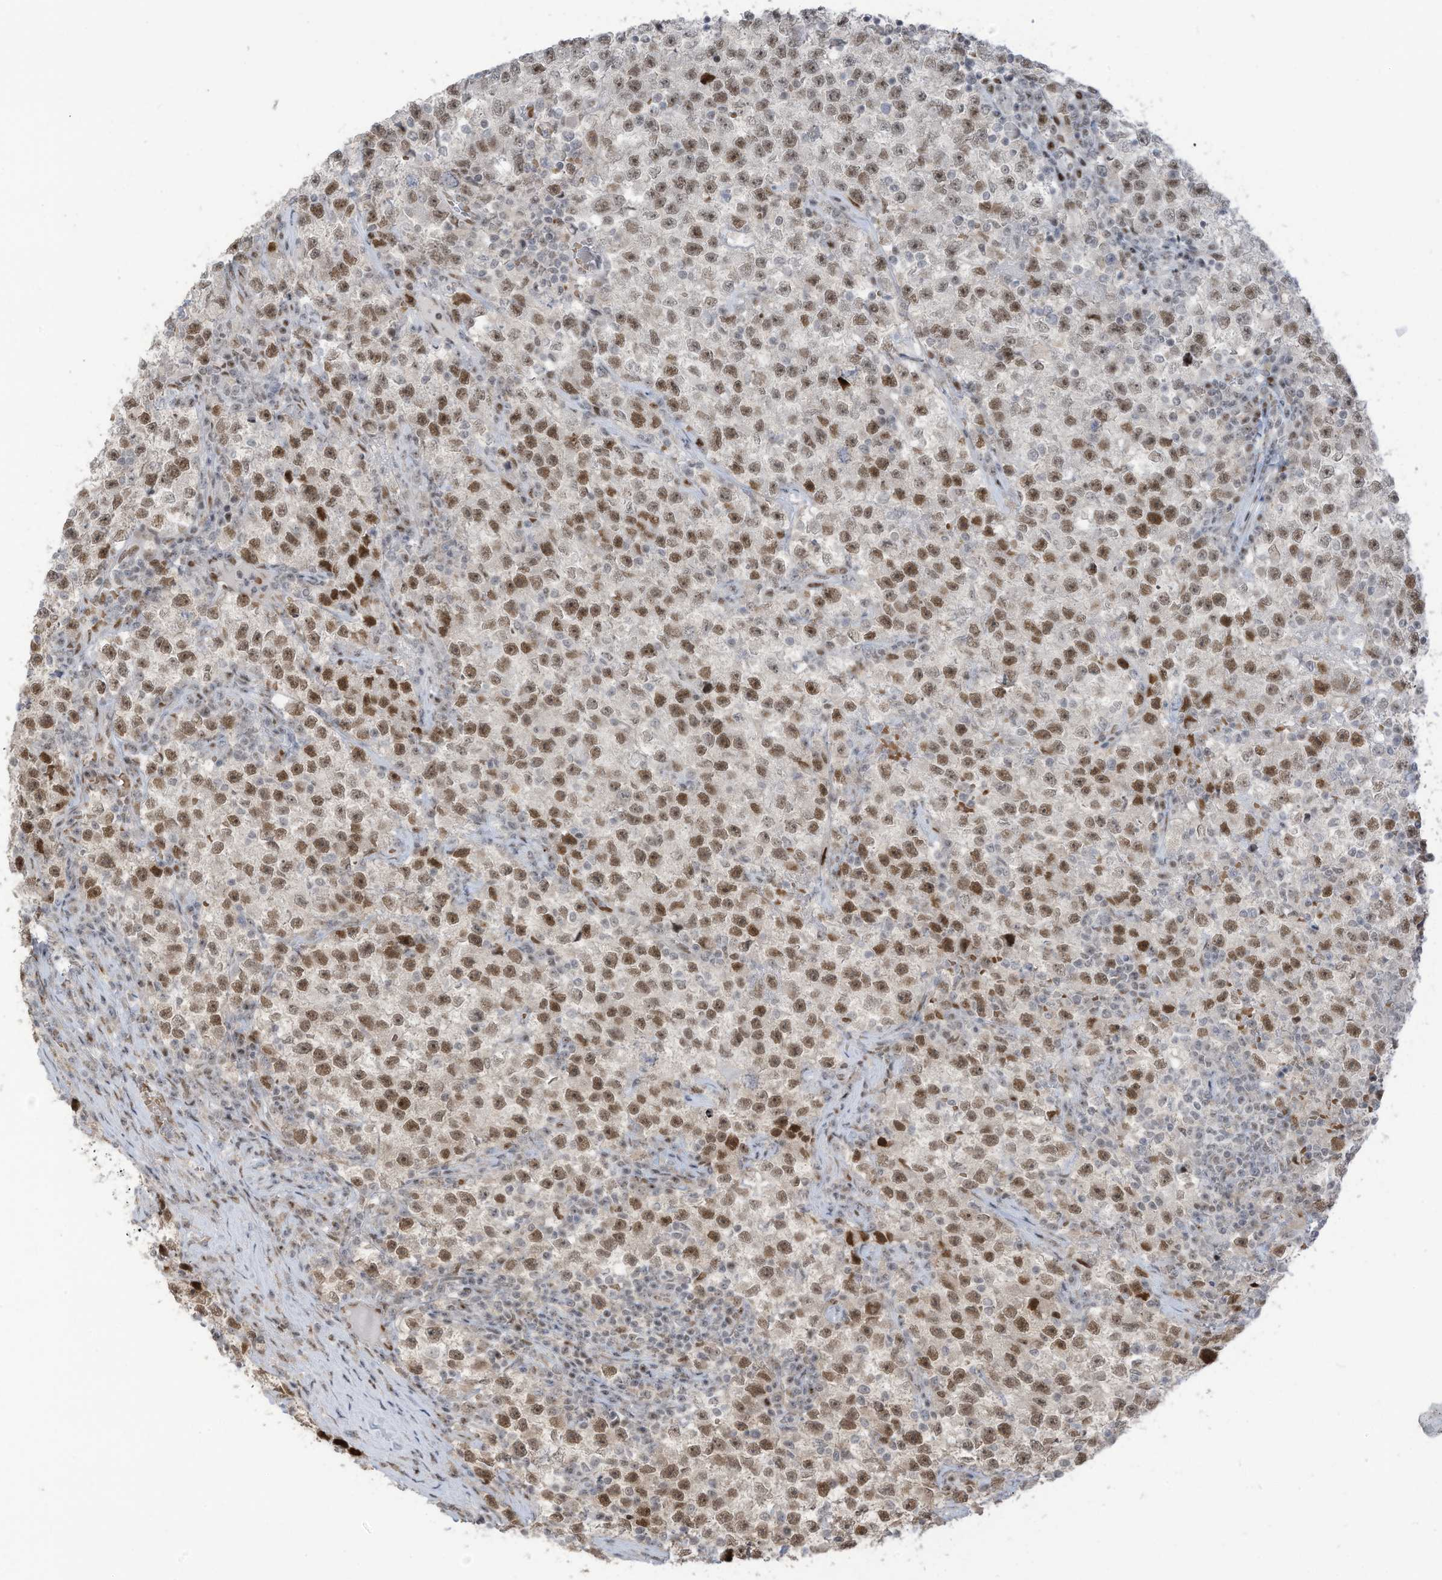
{"staining": {"intensity": "strong", "quantity": "25%-75%", "location": "nuclear"}, "tissue": "testis cancer", "cell_type": "Tumor cells", "image_type": "cancer", "snomed": [{"axis": "morphology", "description": "Seminoma, NOS"}, {"axis": "topography", "description": "Testis"}], "caption": "Testis cancer stained for a protein displays strong nuclear positivity in tumor cells.", "gene": "ZCWPW2", "patient": {"sex": "male", "age": 22}}